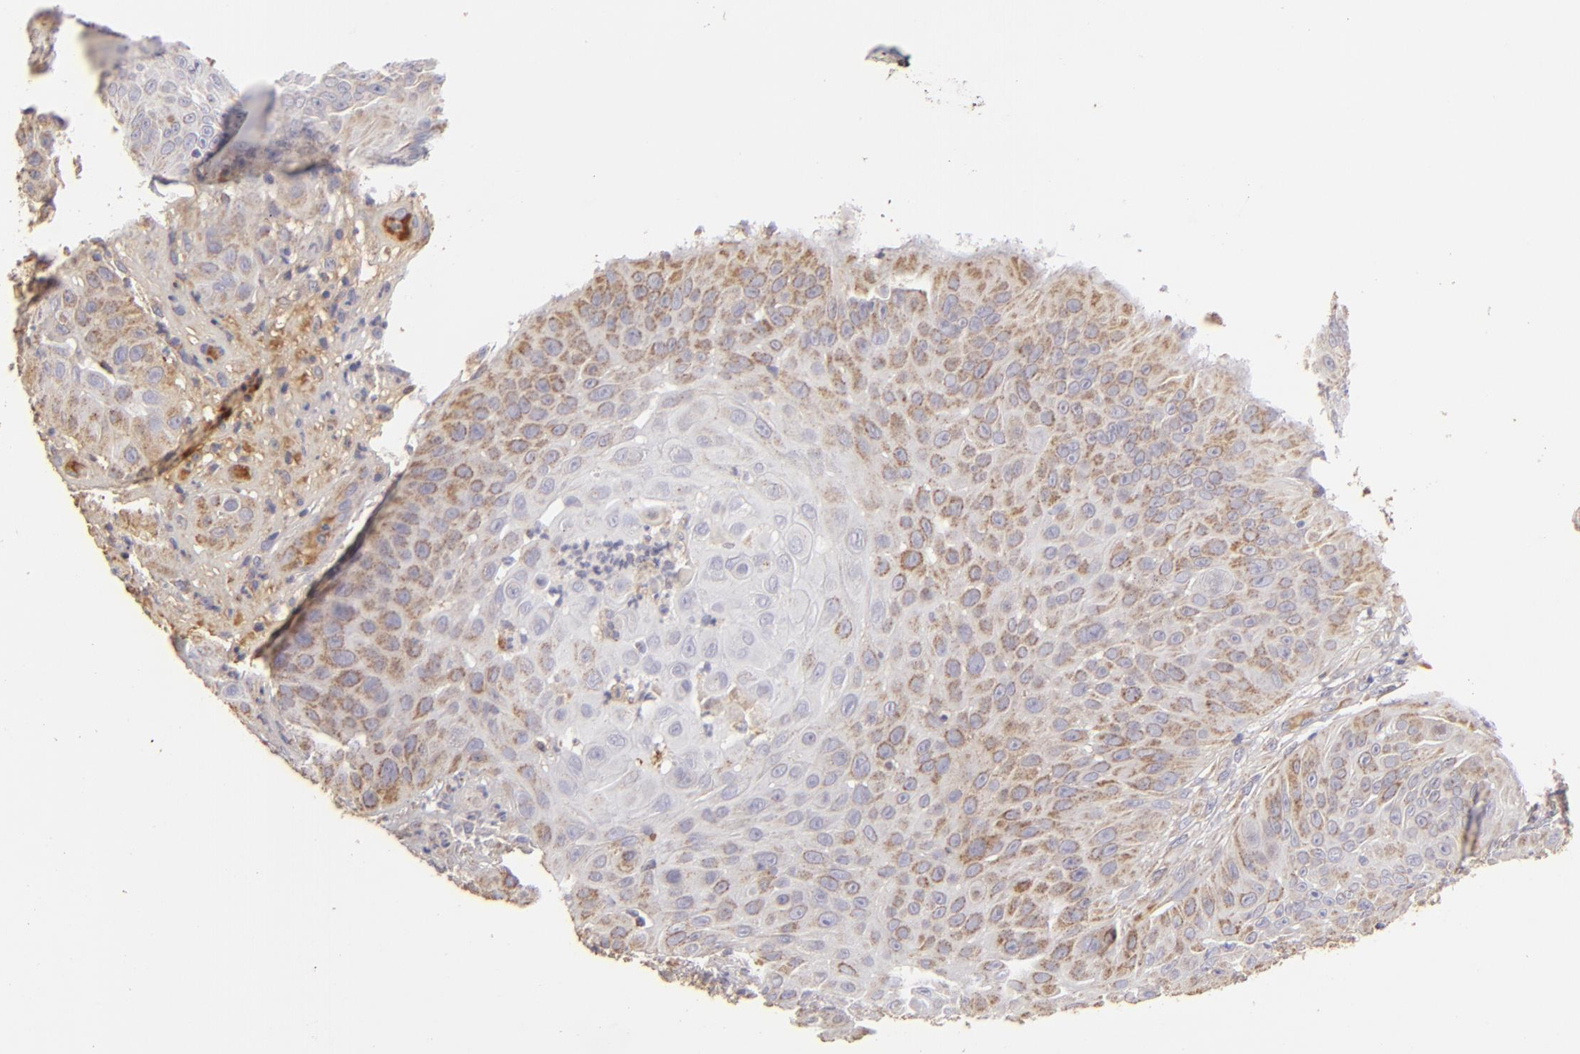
{"staining": {"intensity": "weak", "quantity": "25%-75%", "location": "cytoplasmic/membranous"}, "tissue": "skin cancer", "cell_type": "Tumor cells", "image_type": "cancer", "snomed": [{"axis": "morphology", "description": "Squamous cell carcinoma, NOS"}, {"axis": "topography", "description": "Skin"}], "caption": "Weak cytoplasmic/membranous staining is appreciated in approximately 25%-75% of tumor cells in skin cancer (squamous cell carcinoma).", "gene": "CFB", "patient": {"sex": "male", "age": 82}}